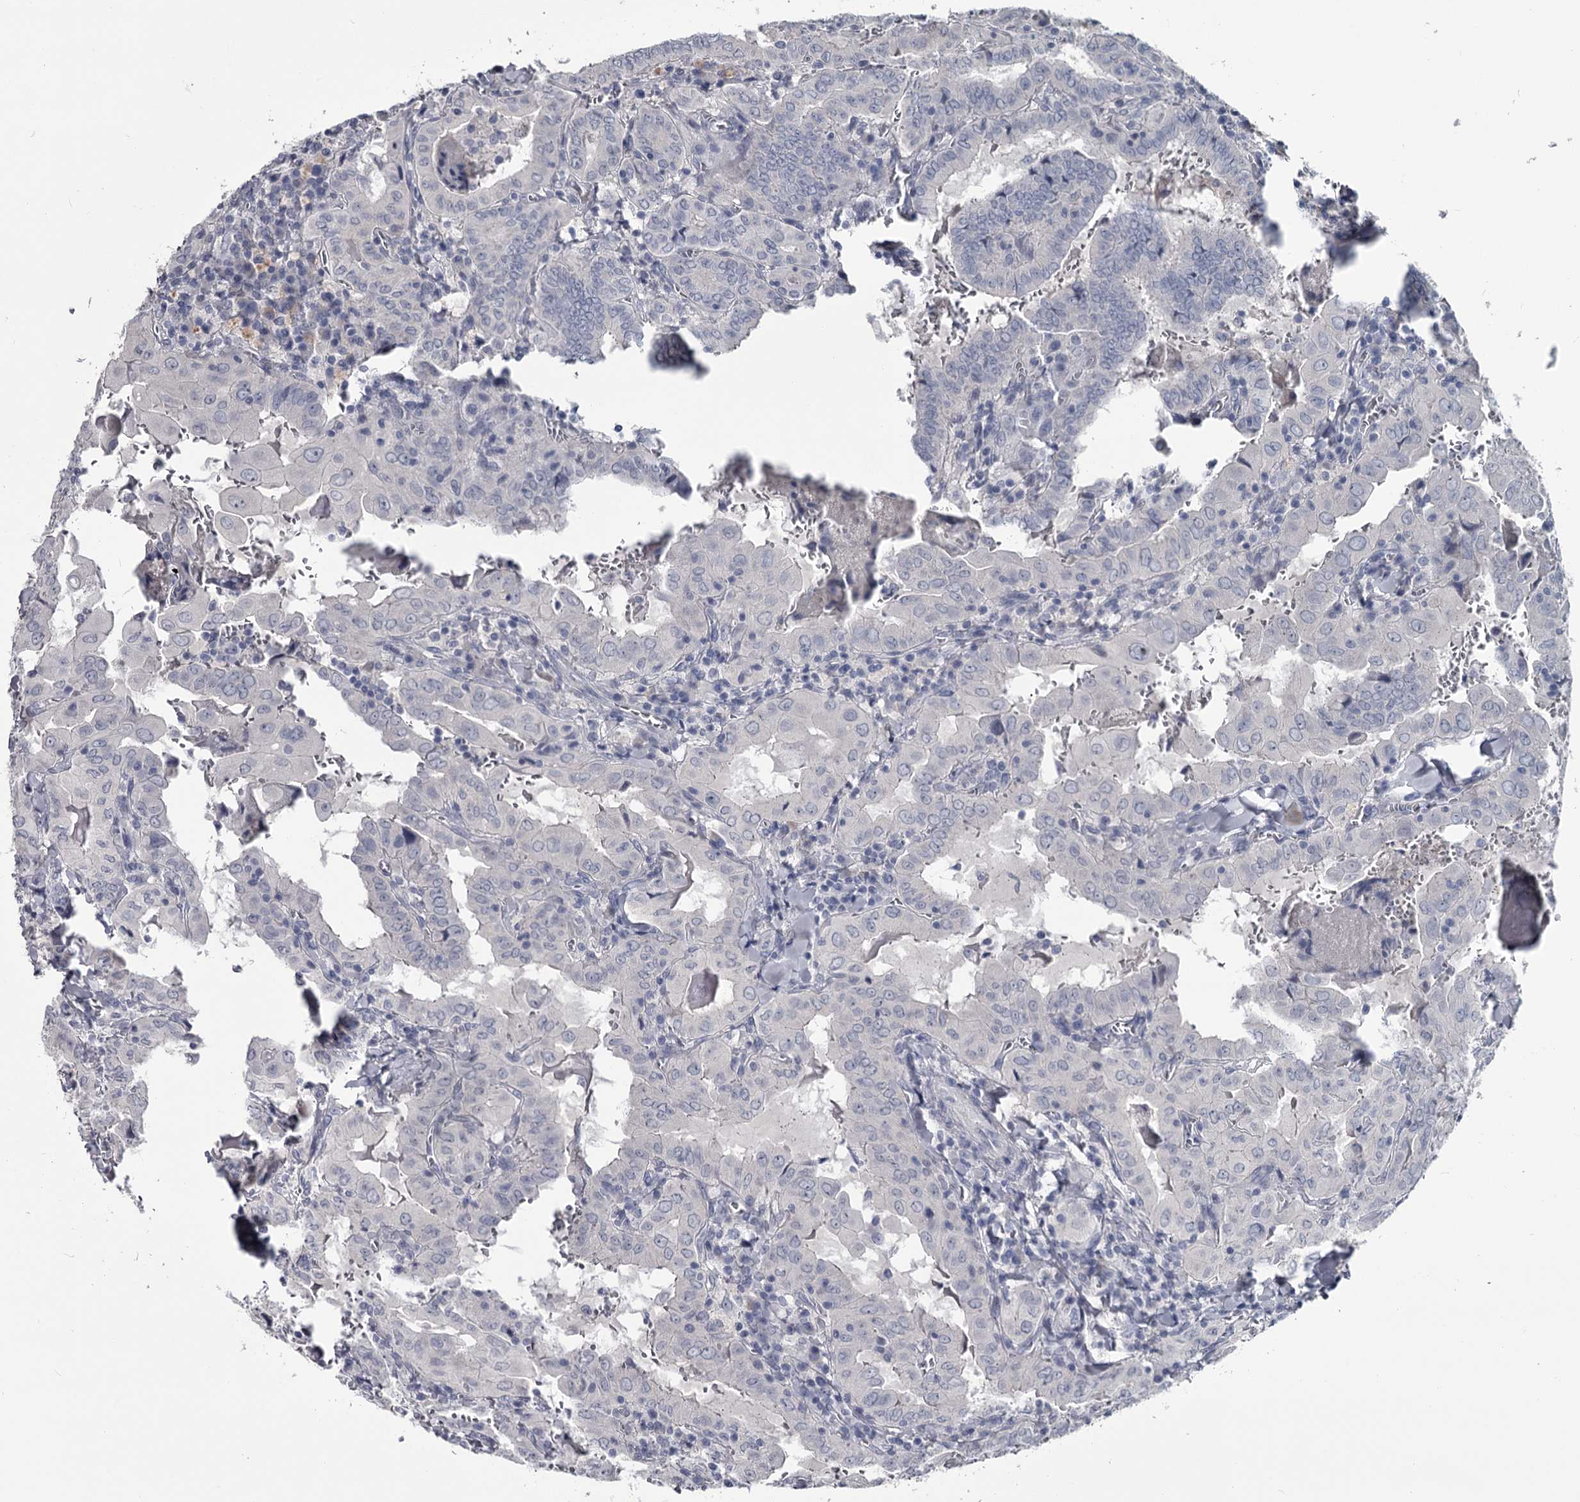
{"staining": {"intensity": "negative", "quantity": "none", "location": "none"}, "tissue": "thyroid cancer", "cell_type": "Tumor cells", "image_type": "cancer", "snomed": [{"axis": "morphology", "description": "Papillary adenocarcinoma, NOS"}, {"axis": "topography", "description": "Thyroid gland"}], "caption": "High magnification brightfield microscopy of thyroid cancer stained with DAB (brown) and counterstained with hematoxylin (blue): tumor cells show no significant staining.", "gene": "DAO", "patient": {"sex": "female", "age": 72}}